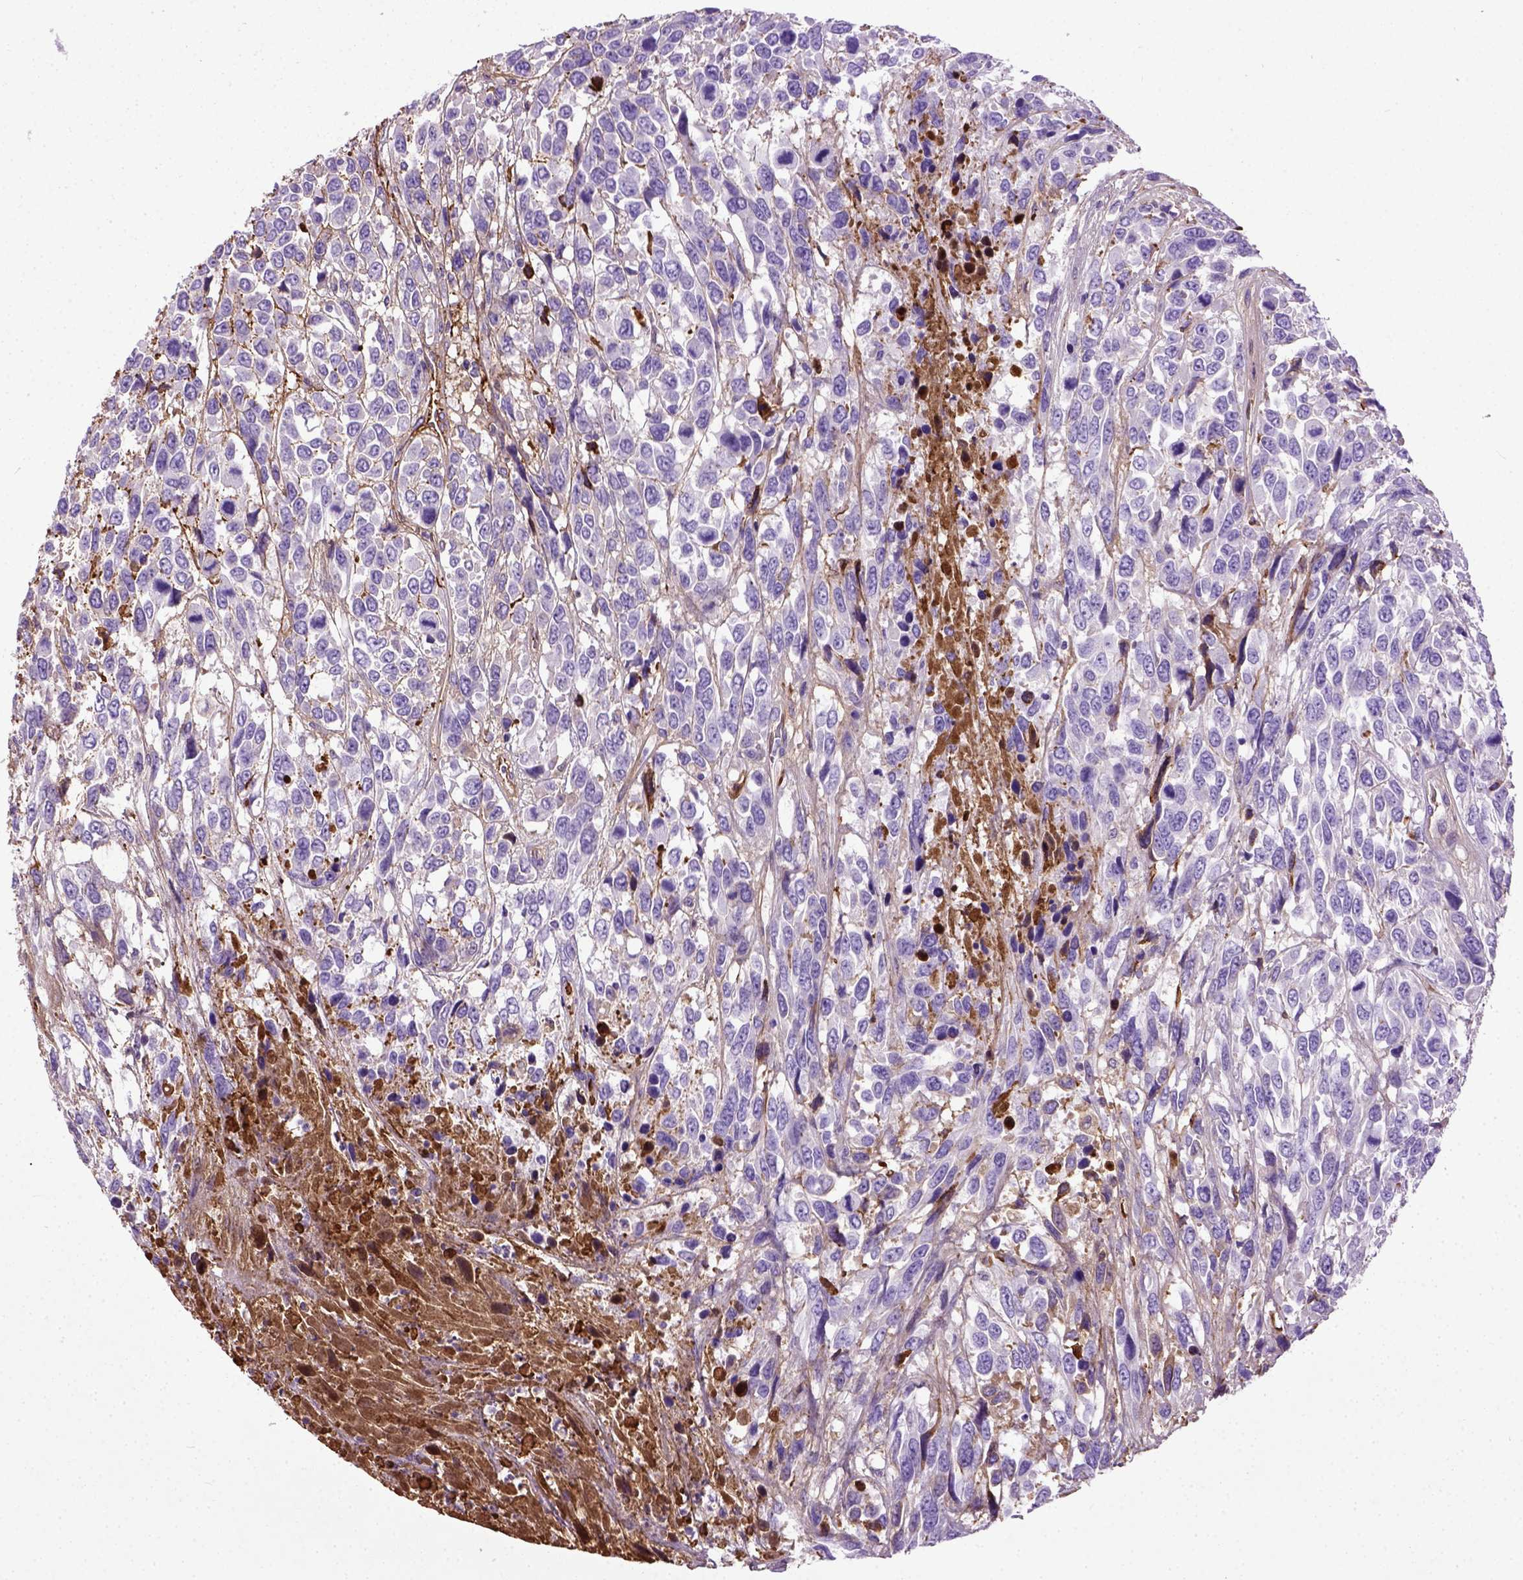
{"staining": {"intensity": "negative", "quantity": "none", "location": "none"}, "tissue": "urothelial cancer", "cell_type": "Tumor cells", "image_type": "cancer", "snomed": [{"axis": "morphology", "description": "Urothelial carcinoma, High grade"}, {"axis": "topography", "description": "Urinary bladder"}], "caption": "Immunohistochemistry of urothelial cancer shows no expression in tumor cells.", "gene": "ADAMTS8", "patient": {"sex": "female", "age": 70}}